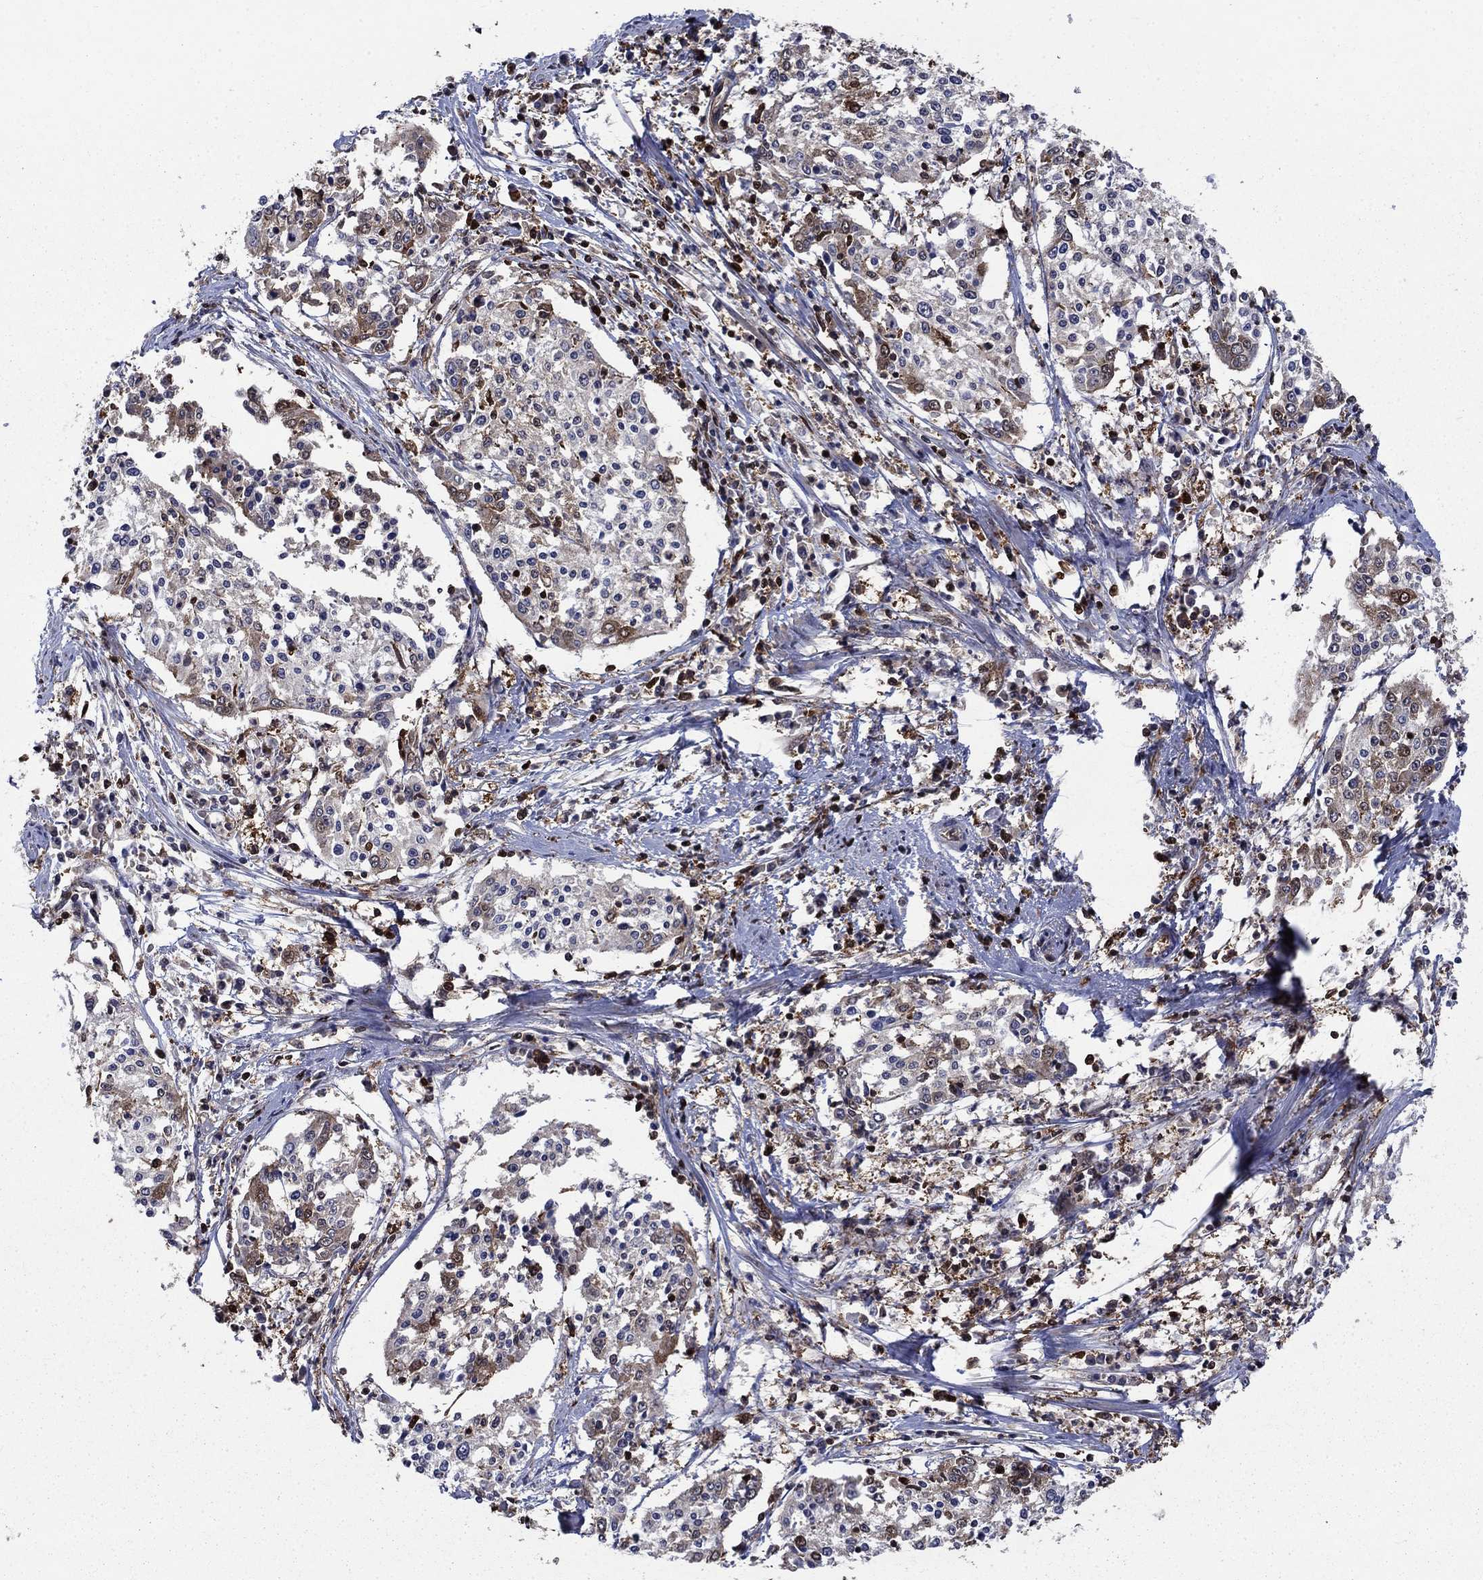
{"staining": {"intensity": "strong", "quantity": "<25%", "location": "cytoplasmic/membranous"}, "tissue": "cervical cancer", "cell_type": "Tumor cells", "image_type": "cancer", "snomed": [{"axis": "morphology", "description": "Squamous cell carcinoma, NOS"}, {"axis": "topography", "description": "Cervix"}], "caption": "Tumor cells exhibit medium levels of strong cytoplasmic/membranous staining in approximately <25% of cells in cervical cancer (squamous cell carcinoma). The staining is performed using DAB brown chromogen to label protein expression. The nuclei are counter-stained blue using hematoxylin.", "gene": "CACYBP", "patient": {"sex": "female", "age": 41}}